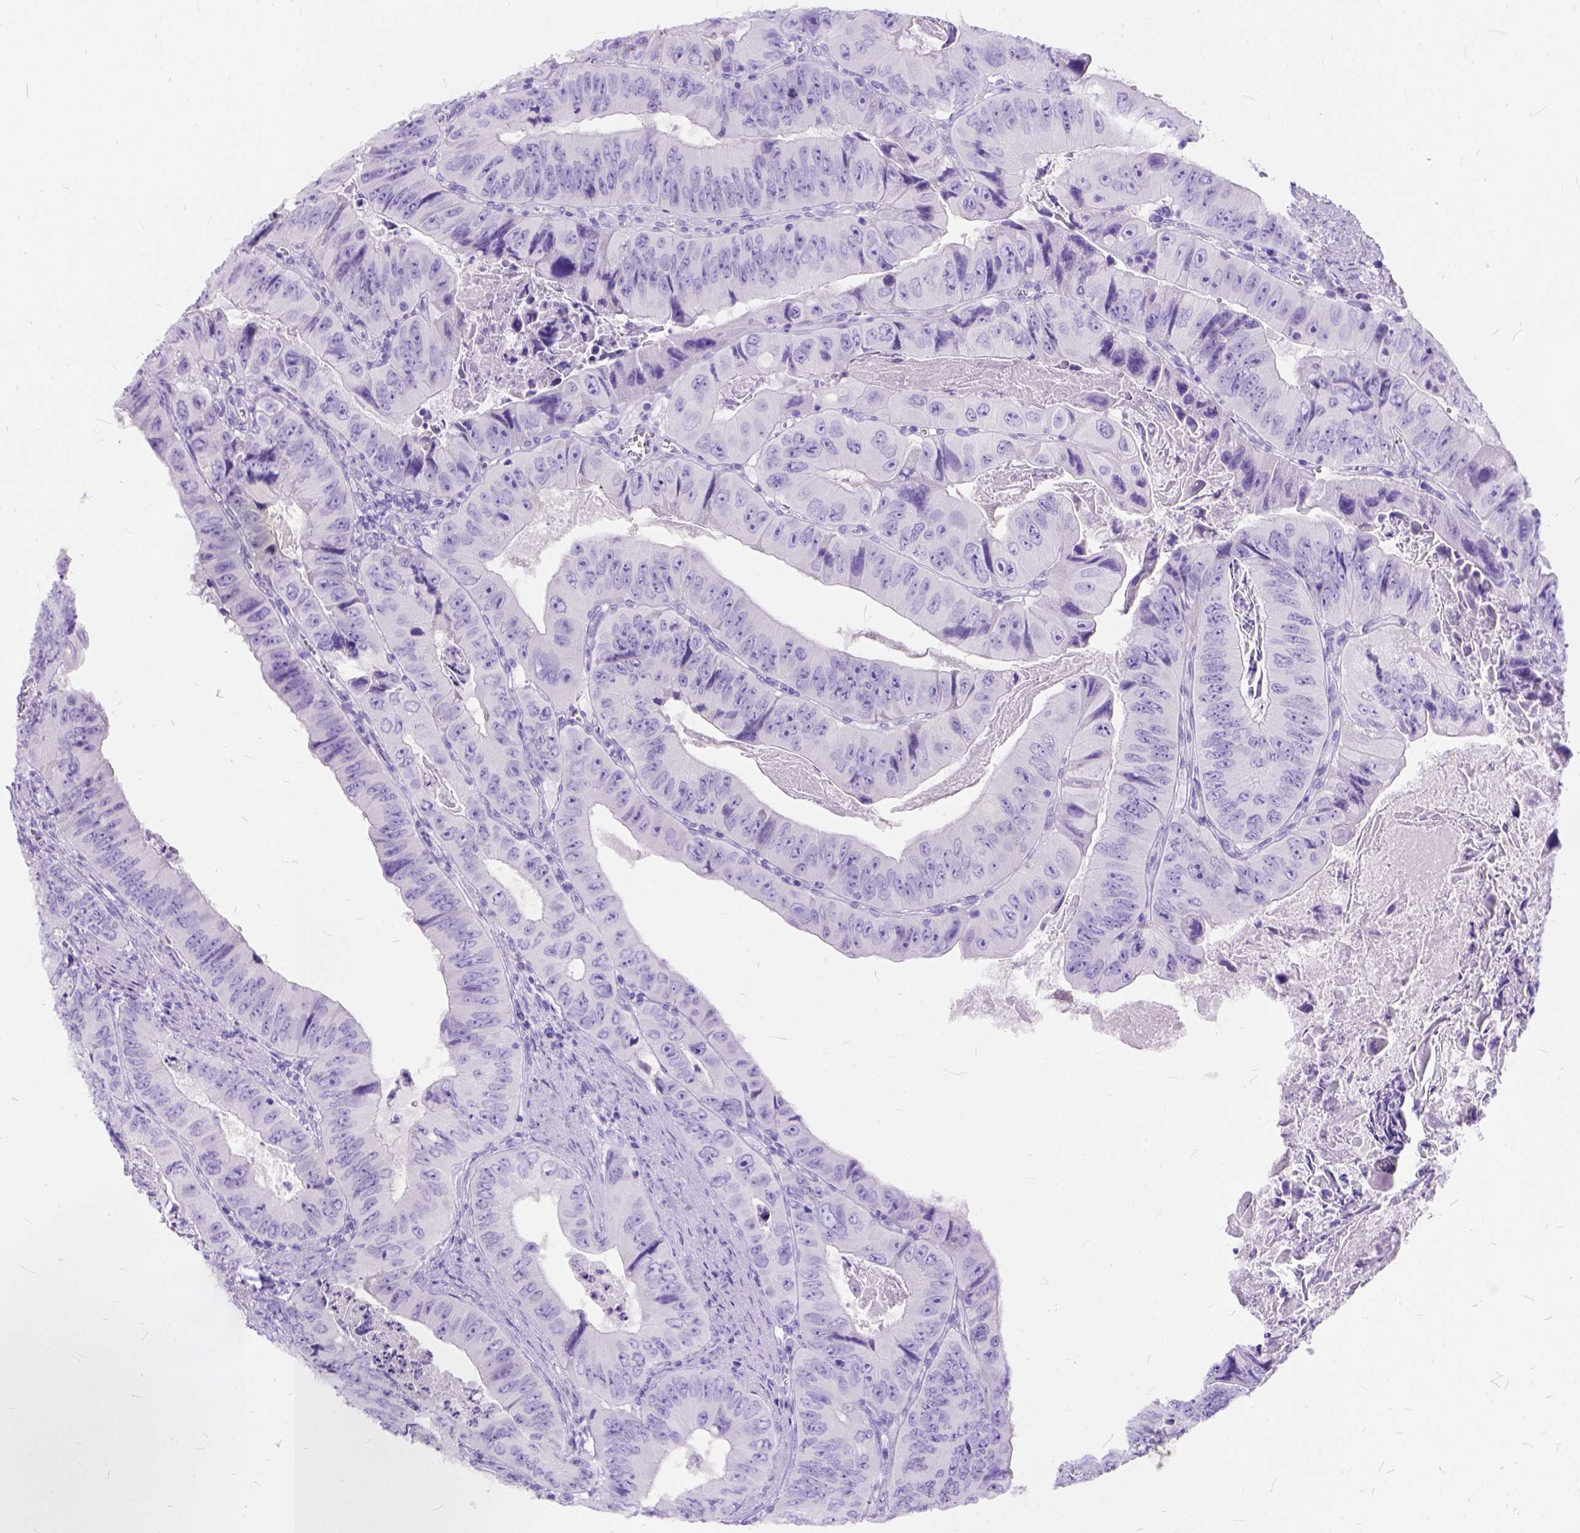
{"staining": {"intensity": "negative", "quantity": "none", "location": "none"}, "tissue": "colorectal cancer", "cell_type": "Tumor cells", "image_type": "cancer", "snomed": [{"axis": "morphology", "description": "Adenocarcinoma, NOS"}, {"axis": "topography", "description": "Colon"}], "caption": "DAB immunohistochemical staining of human colorectal cancer (adenocarcinoma) displays no significant staining in tumor cells. (DAB immunohistochemistry with hematoxylin counter stain).", "gene": "C1QTNF3", "patient": {"sex": "female", "age": 84}}